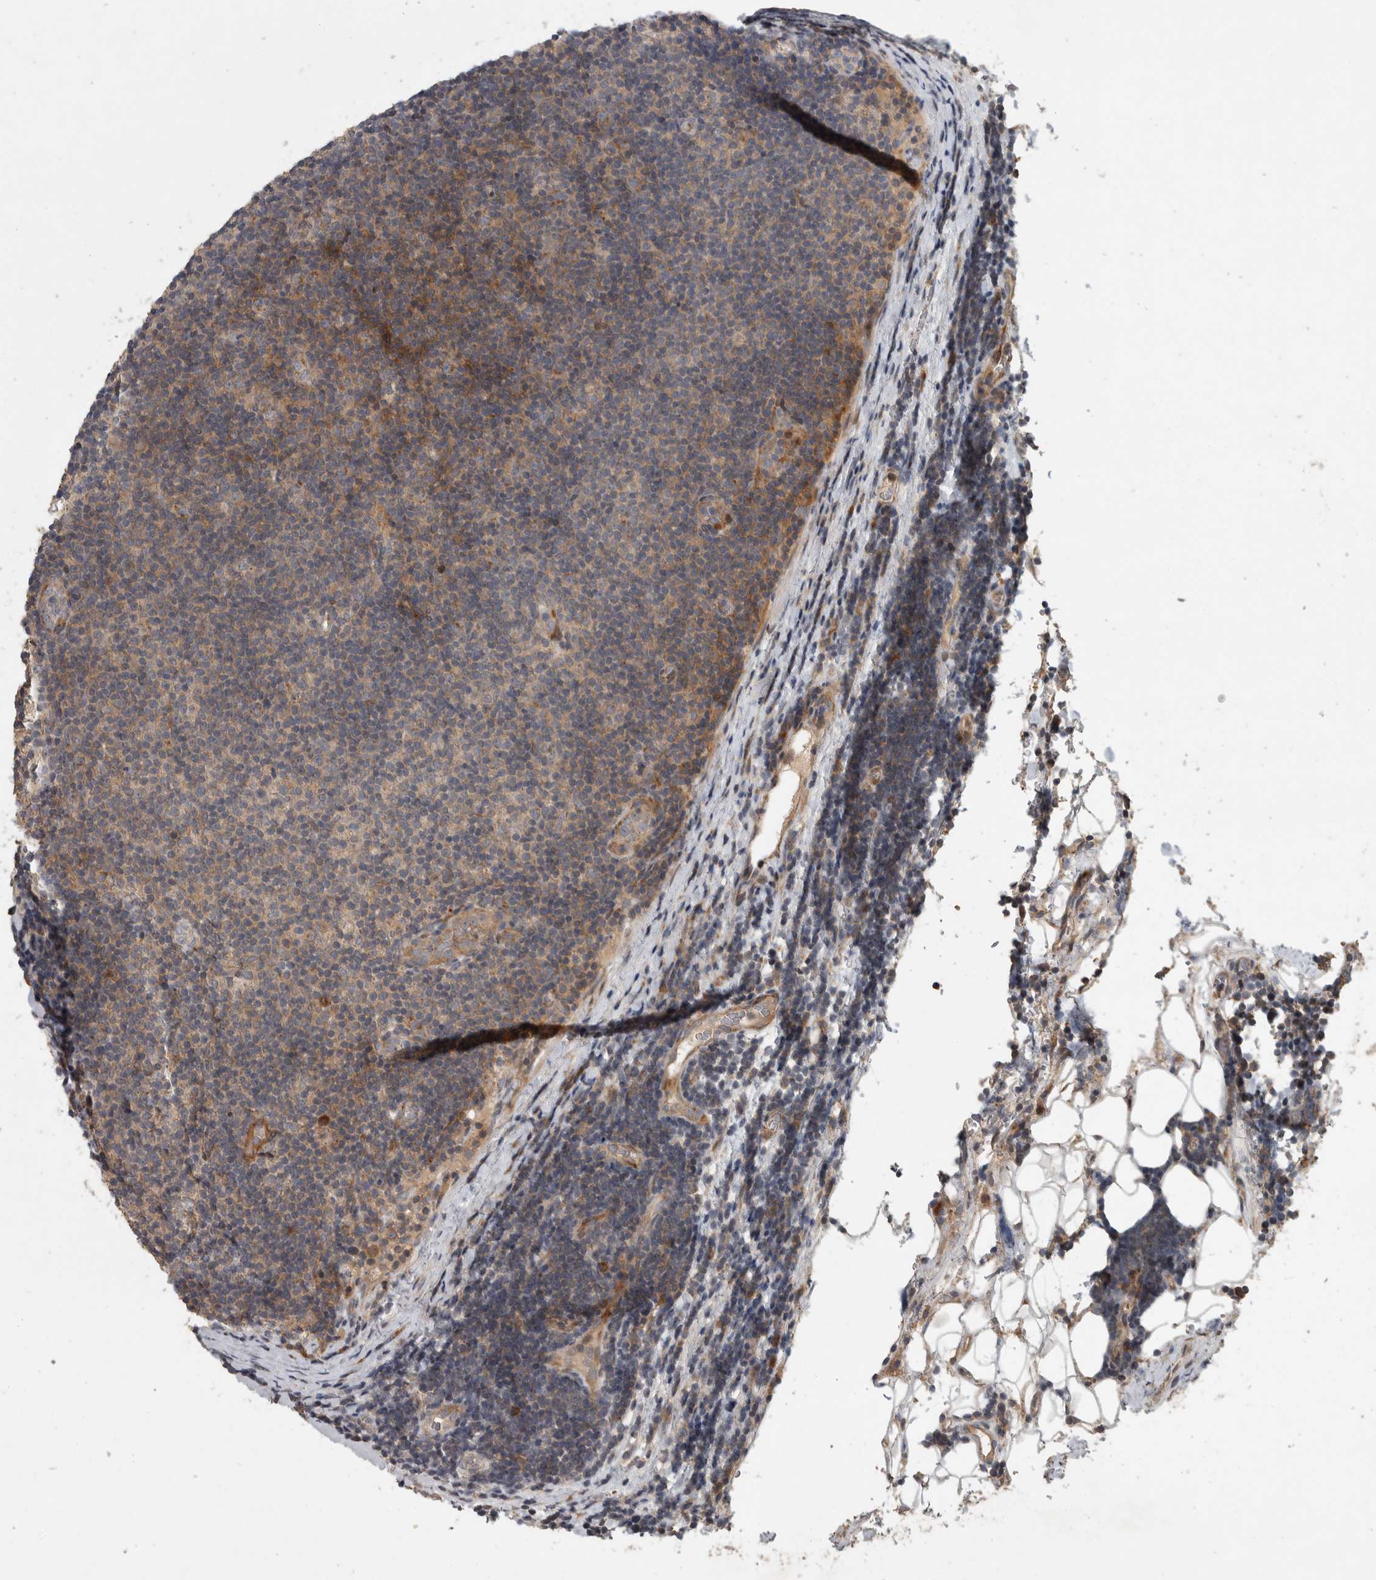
{"staining": {"intensity": "moderate", "quantity": "<25%", "location": "cytoplasmic/membranous"}, "tissue": "lymphoma", "cell_type": "Tumor cells", "image_type": "cancer", "snomed": [{"axis": "morphology", "description": "Malignant lymphoma, non-Hodgkin's type, Low grade"}, {"axis": "topography", "description": "Lymph node"}], "caption": "This is a photomicrograph of immunohistochemistry staining of lymphoma, which shows moderate positivity in the cytoplasmic/membranous of tumor cells.", "gene": "ERAL1", "patient": {"sex": "male", "age": 83}}